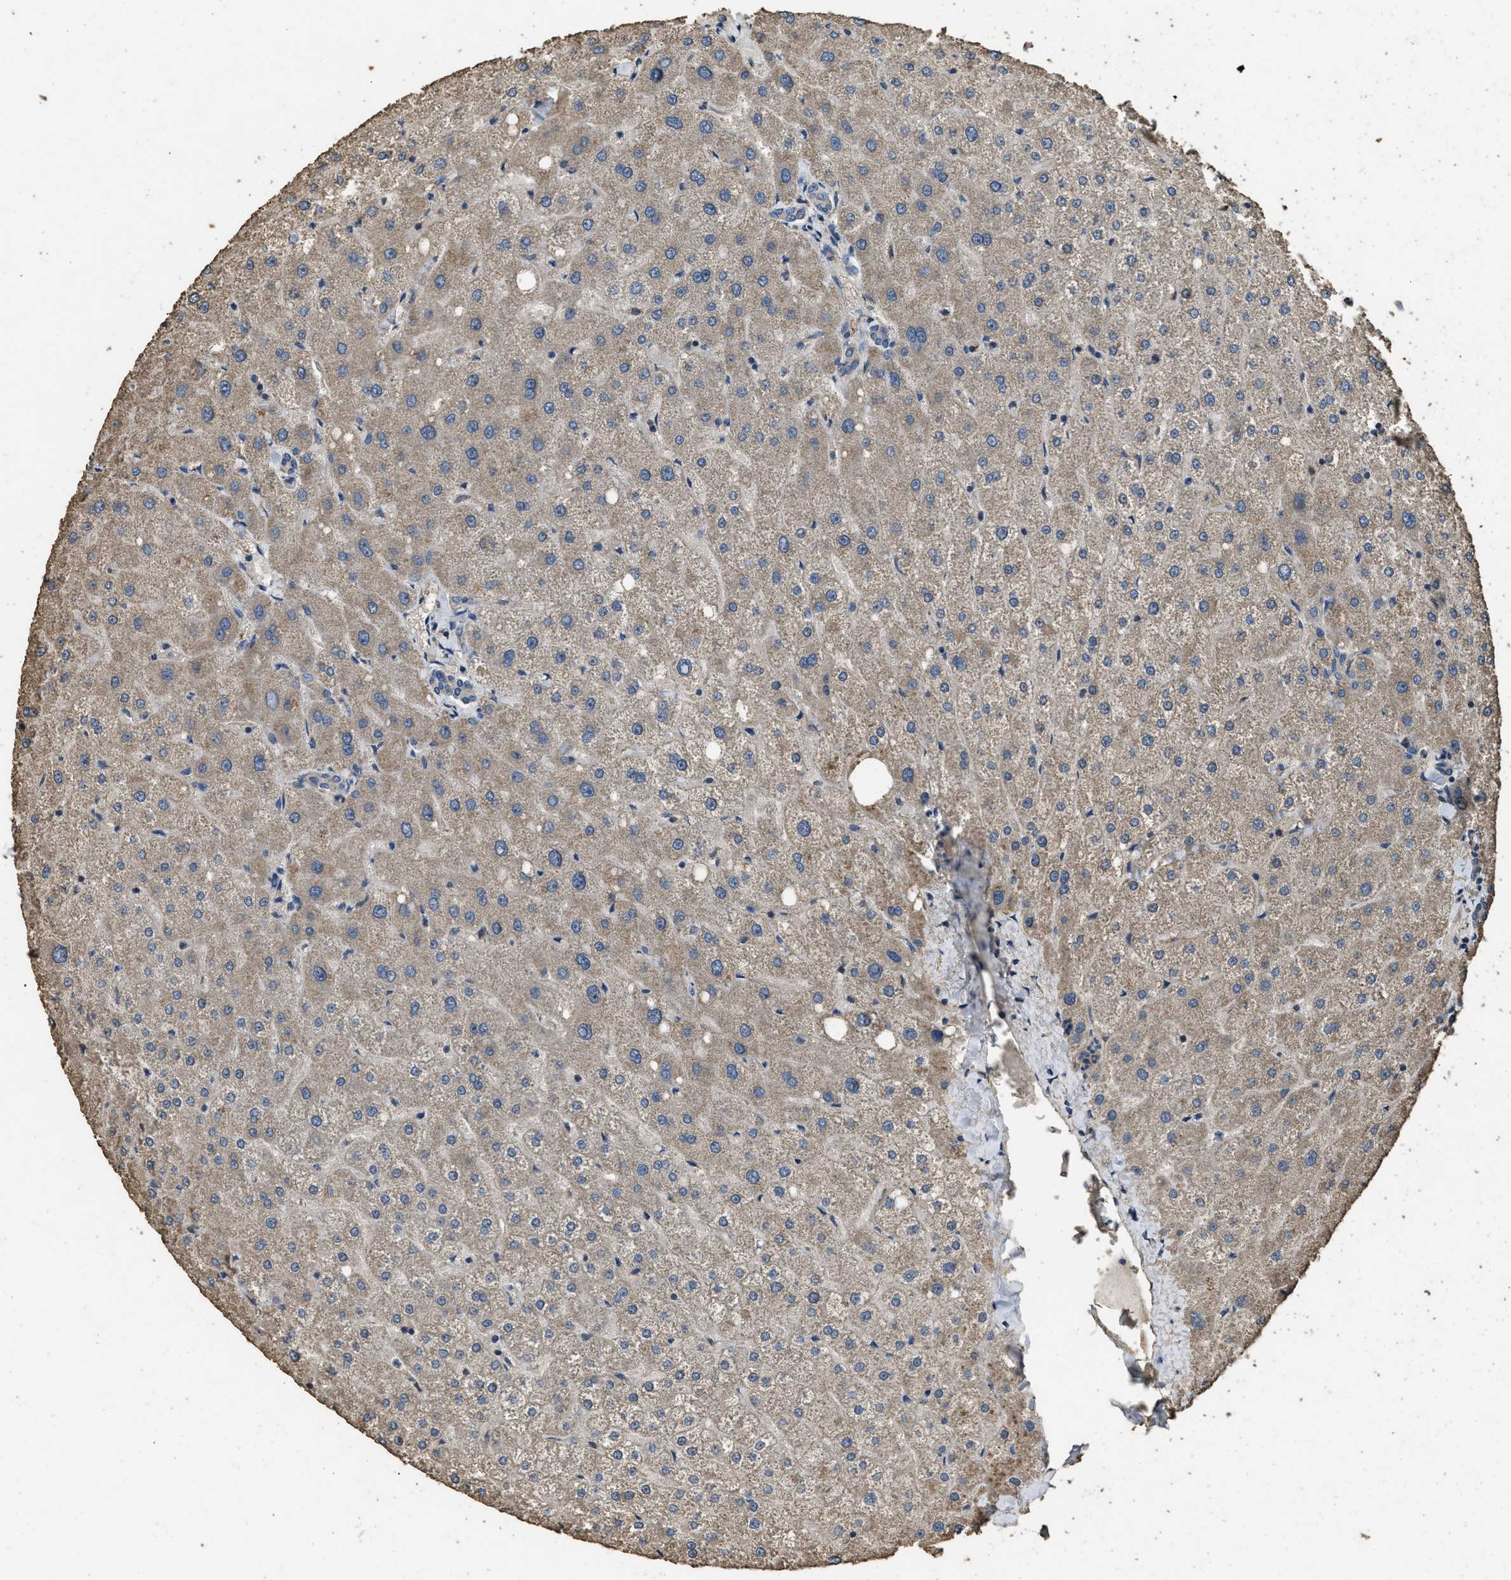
{"staining": {"intensity": "weak", "quantity": ">75%", "location": "cytoplasmic/membranous"}, "tissue": "liver", "cell_type": "Cholangiocytes", "image_type": "normal", "snomed": [{"axis": "morphology", "description": "Normal tissue, NOS"}, {"axis": "topography", "description": "Liver"}], "caption": "Immunohistochemical staining of normal human liver displays weak cytoplasmic/membranous protein positivity in approximately >75% of cholangiocytes.", "gene": "CYRIA", "patient": {"sex": "male", "age": 73}}